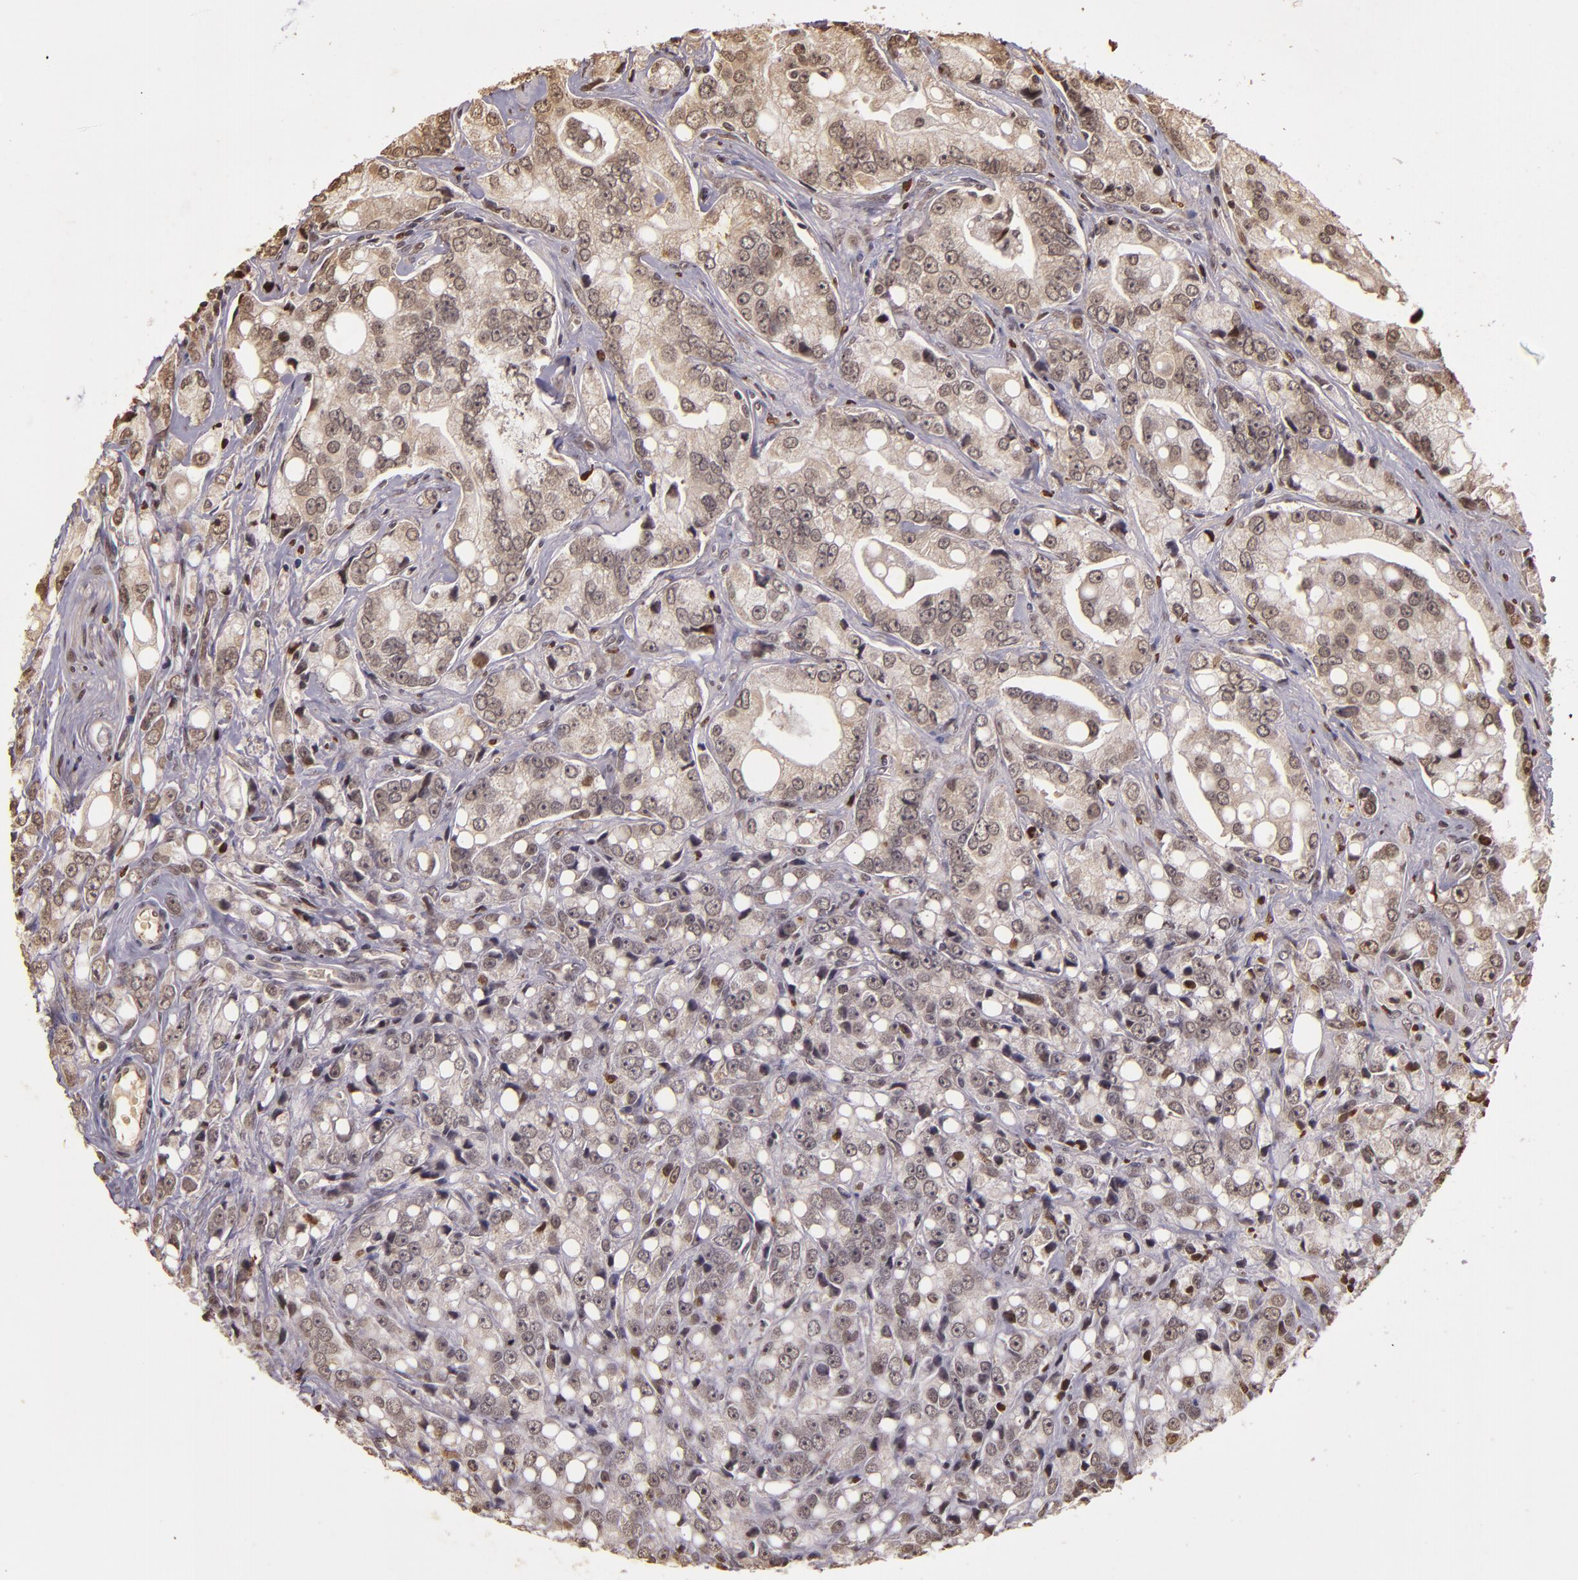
{"staining": {"intensity": "weak", "quantity": ">75%", "location": "cytoplasmic/membranous,nuclear"}, "tissue": "prostate cancer", "cell_type": "Tumor cells", "image_type": "cancer", "snomed": [{"axis": "morphology", "description": "Adenocarcinoma, High grade"}, {"axis": "topography", "description": "Prostate"}], "caption": "Brown immunohistochemical staining in prostate adenocarcinoma (high-grade) reveals weak cytoplasmic/membranous and nuclear expression in about >75% of tumor cells. The staining was performed using DAB (3,3'-diaminobenzidine) to visualize the protein expression in brown, while the nuclei were stained in blue with hematoxylin (Magnification: 20x).", "gene": "CUL1", "patient": {"sex": "male", "age": 67}}